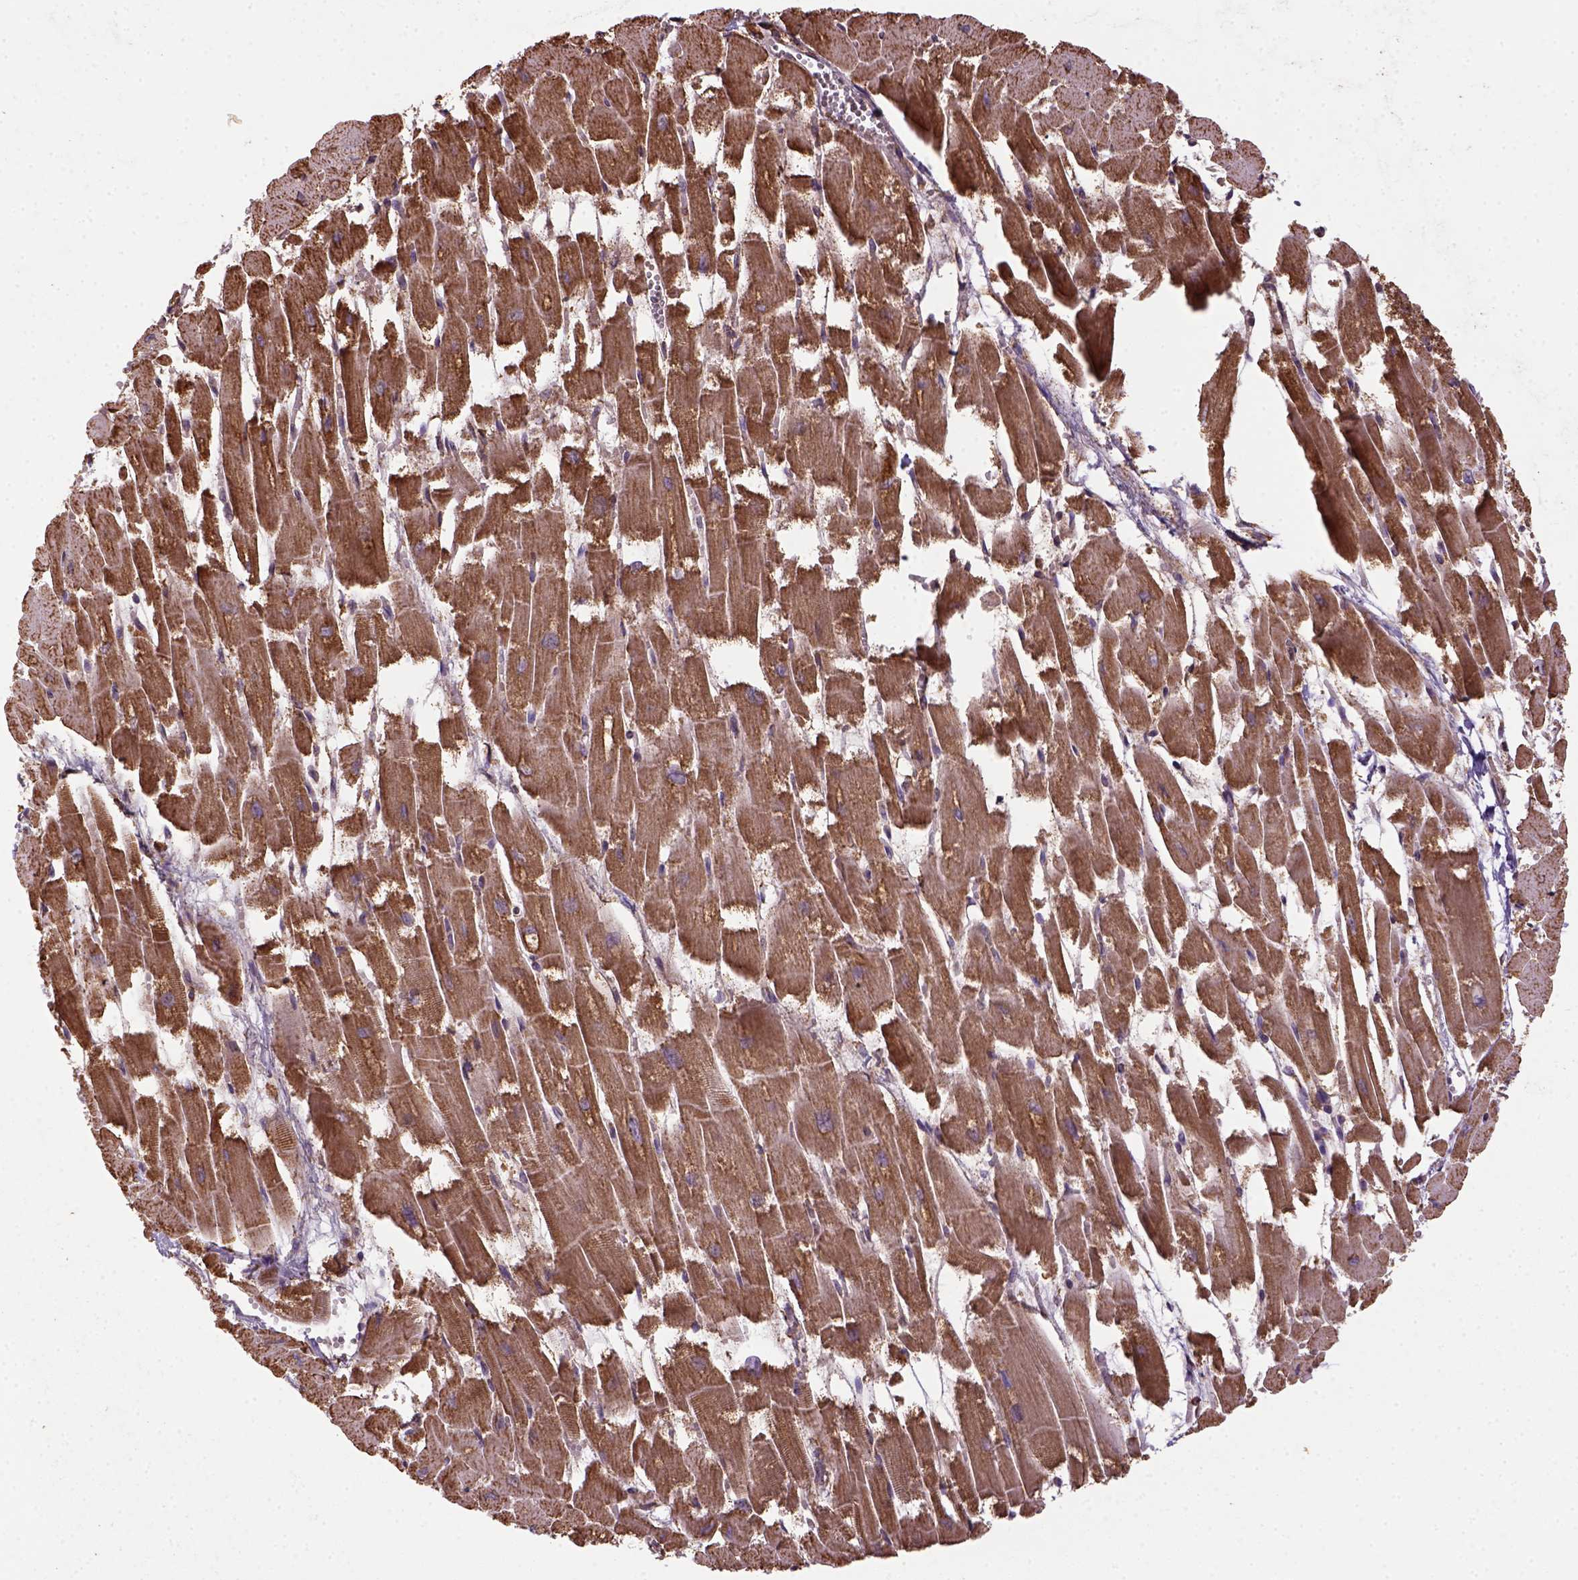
{"staining": {"intensity": "moderate", "quantity": ">75%", "location": "cytoplasmic/membranous"}, "tissue": "heart muscle", "cell_type": "Cardiomyocytes", "image_type": "normal", "snomed": [{"axis": "morphology", "description": "Normal tissue, NOS"}, {"axis": "topography", "description": "Heart"}], "caption": "Cardiomyocytes demonstrate moderate cytoplasmic/membranous staining in about >75% of cells in benign heart muscle. (Stains: DAB (3,3'-diaminobenzidine) in brown, nuclei in blue, Microscopy: brightfield microscopy at high magnification).", "gene": "MAPK8IP3", "patient": {"sex": "female", "age": 52}}